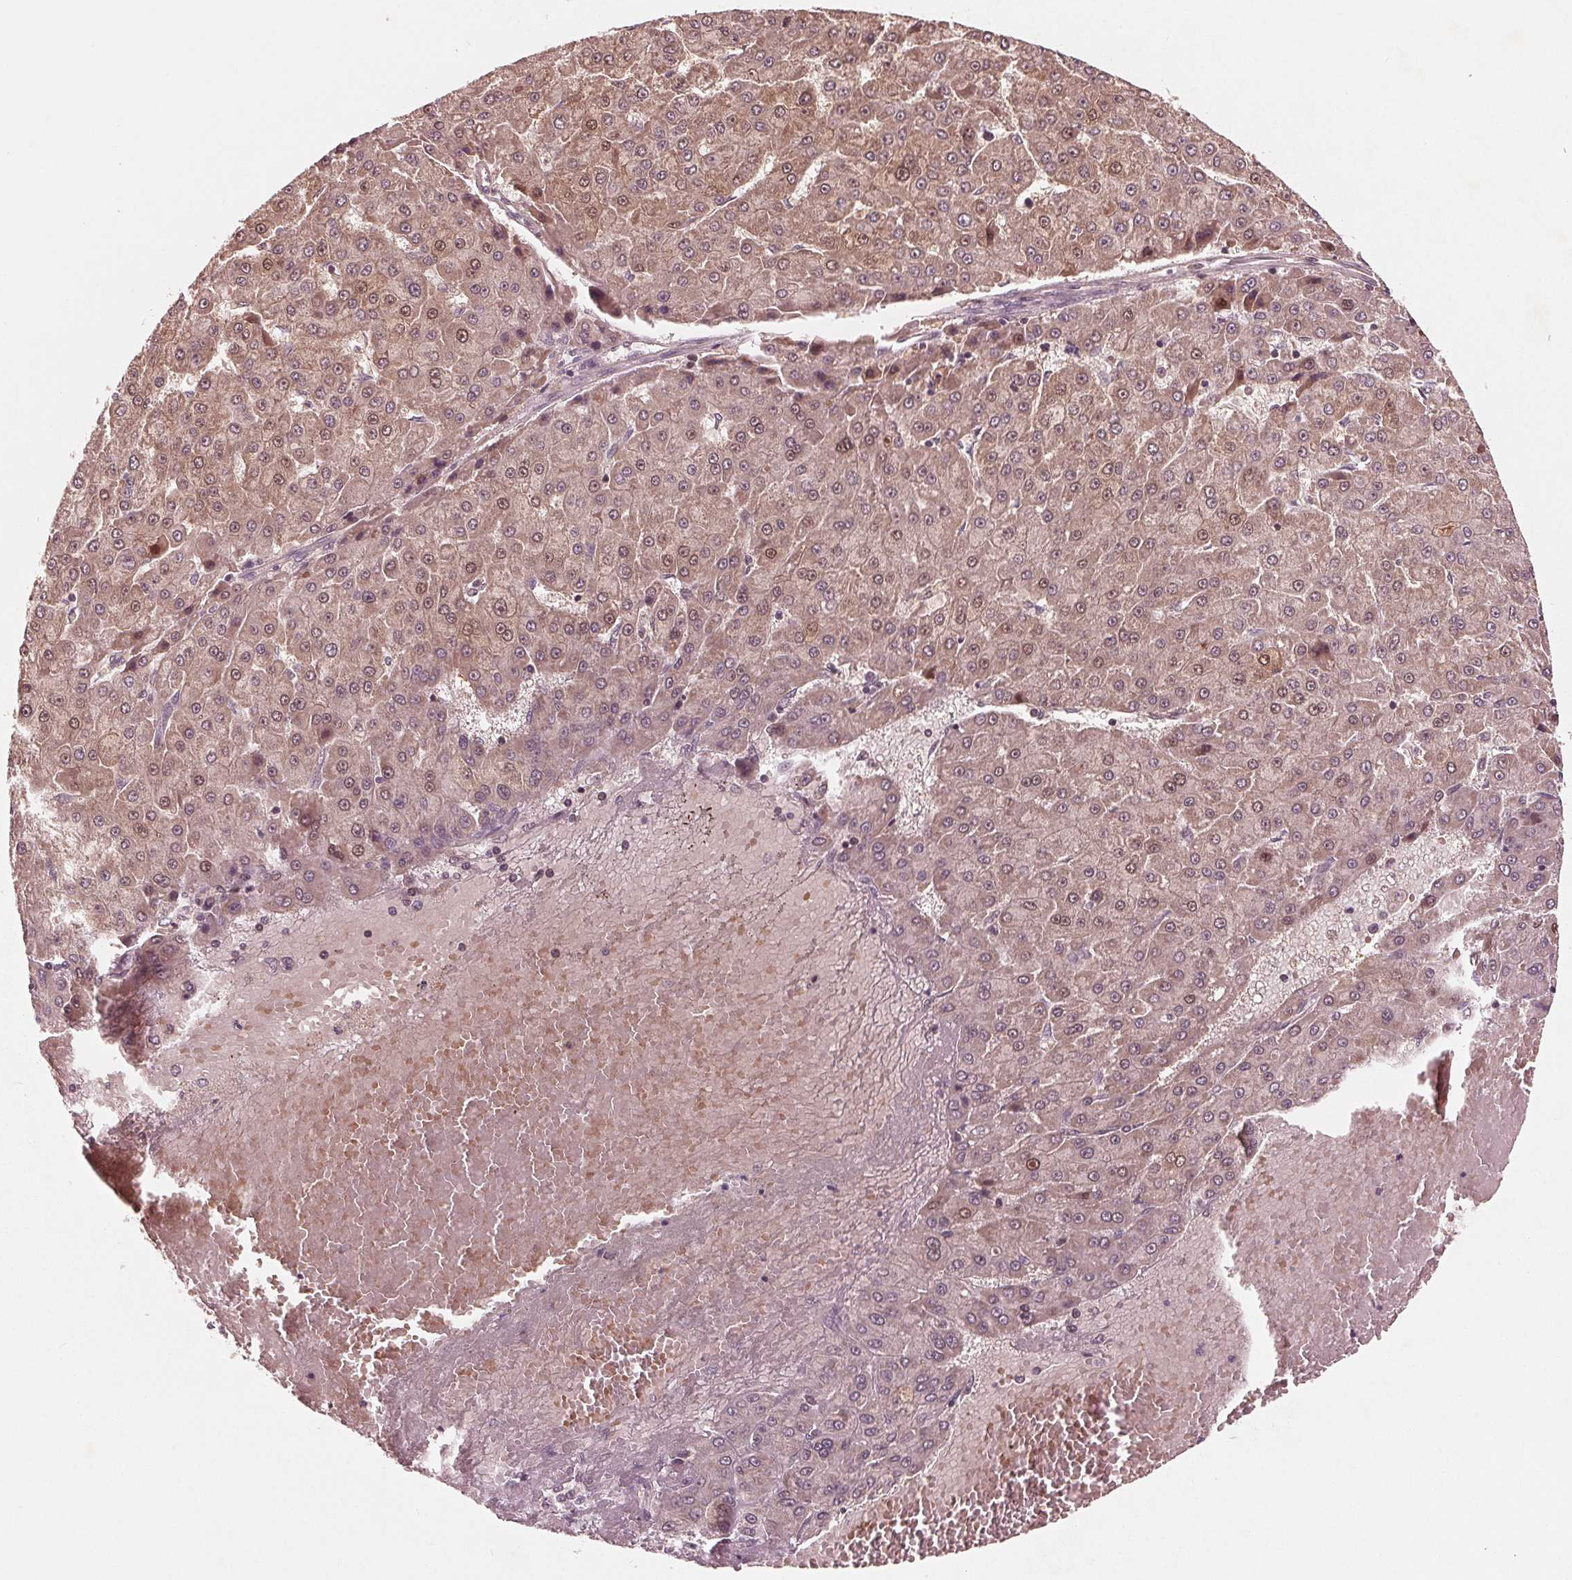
{"staining": {"intensity": "moderate", "quantity": "25%-75%", "location": "cytoplasmic/membranous,nuclear"}, "tissue": "liver cancer", "cell_type": "Tumor cells", "image_type": "cancer", "snomed": [{"axis": "morphology", "description": "Carcinoma, Hepatocellular, NOS"}, {"axis": "topography", "description": "Liver"}], "caption": "High-power microscopy captured an immunohistochemistry (IHC) photomicrograph of hepatocellular carcinoma (liver), revealing moderate cytoplasmic/membranous and nuclear staining in approximately 25%-75% of tumor cells.", "gene": "UBALD1", "patient": {"sex": "male", "age": 78}}